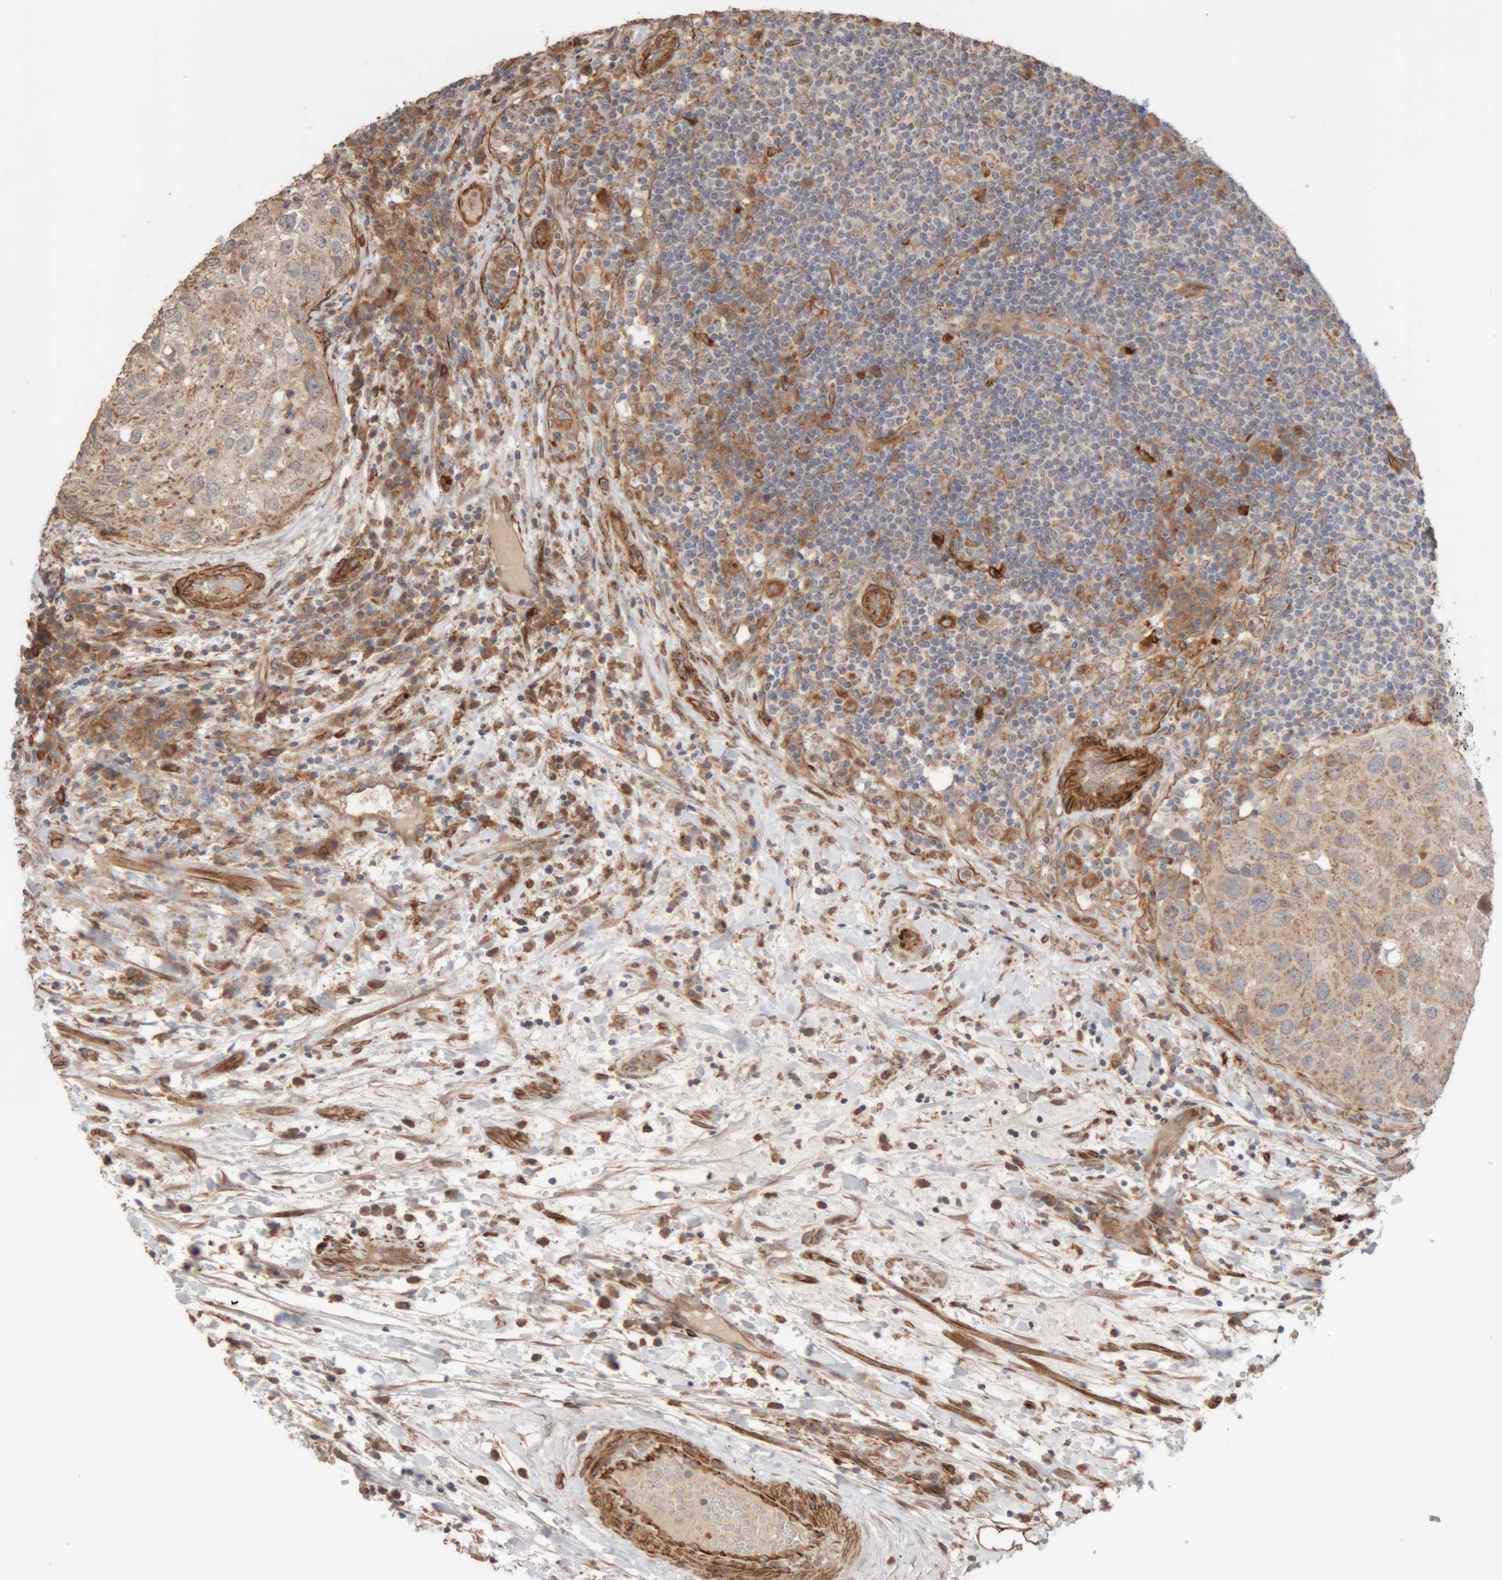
{"staining": {"intensity": "weak", "quantity": "25%-75%", "location": "cytoplasmic/membranous"}, "tissue": "urothelial cancer", "cell_type": "Tumor cells", "image_type": "cancer", "snomed": [{"axis": "morphology", "description": "Urothelial carcinoma, High grade"}, {"axis": "topography", "description": "Lymph node"}, {"axis": "topography", "description": "Urinary bladder"}], "caption": "The image demonstrates a brown stain indicating the presence of a protein in the cytoplasmic/membranous of tumor cells in urothelial carcinoma (high-grade).", "gene": "RAB32", "patient": {"sex": "male", "age": 51}}